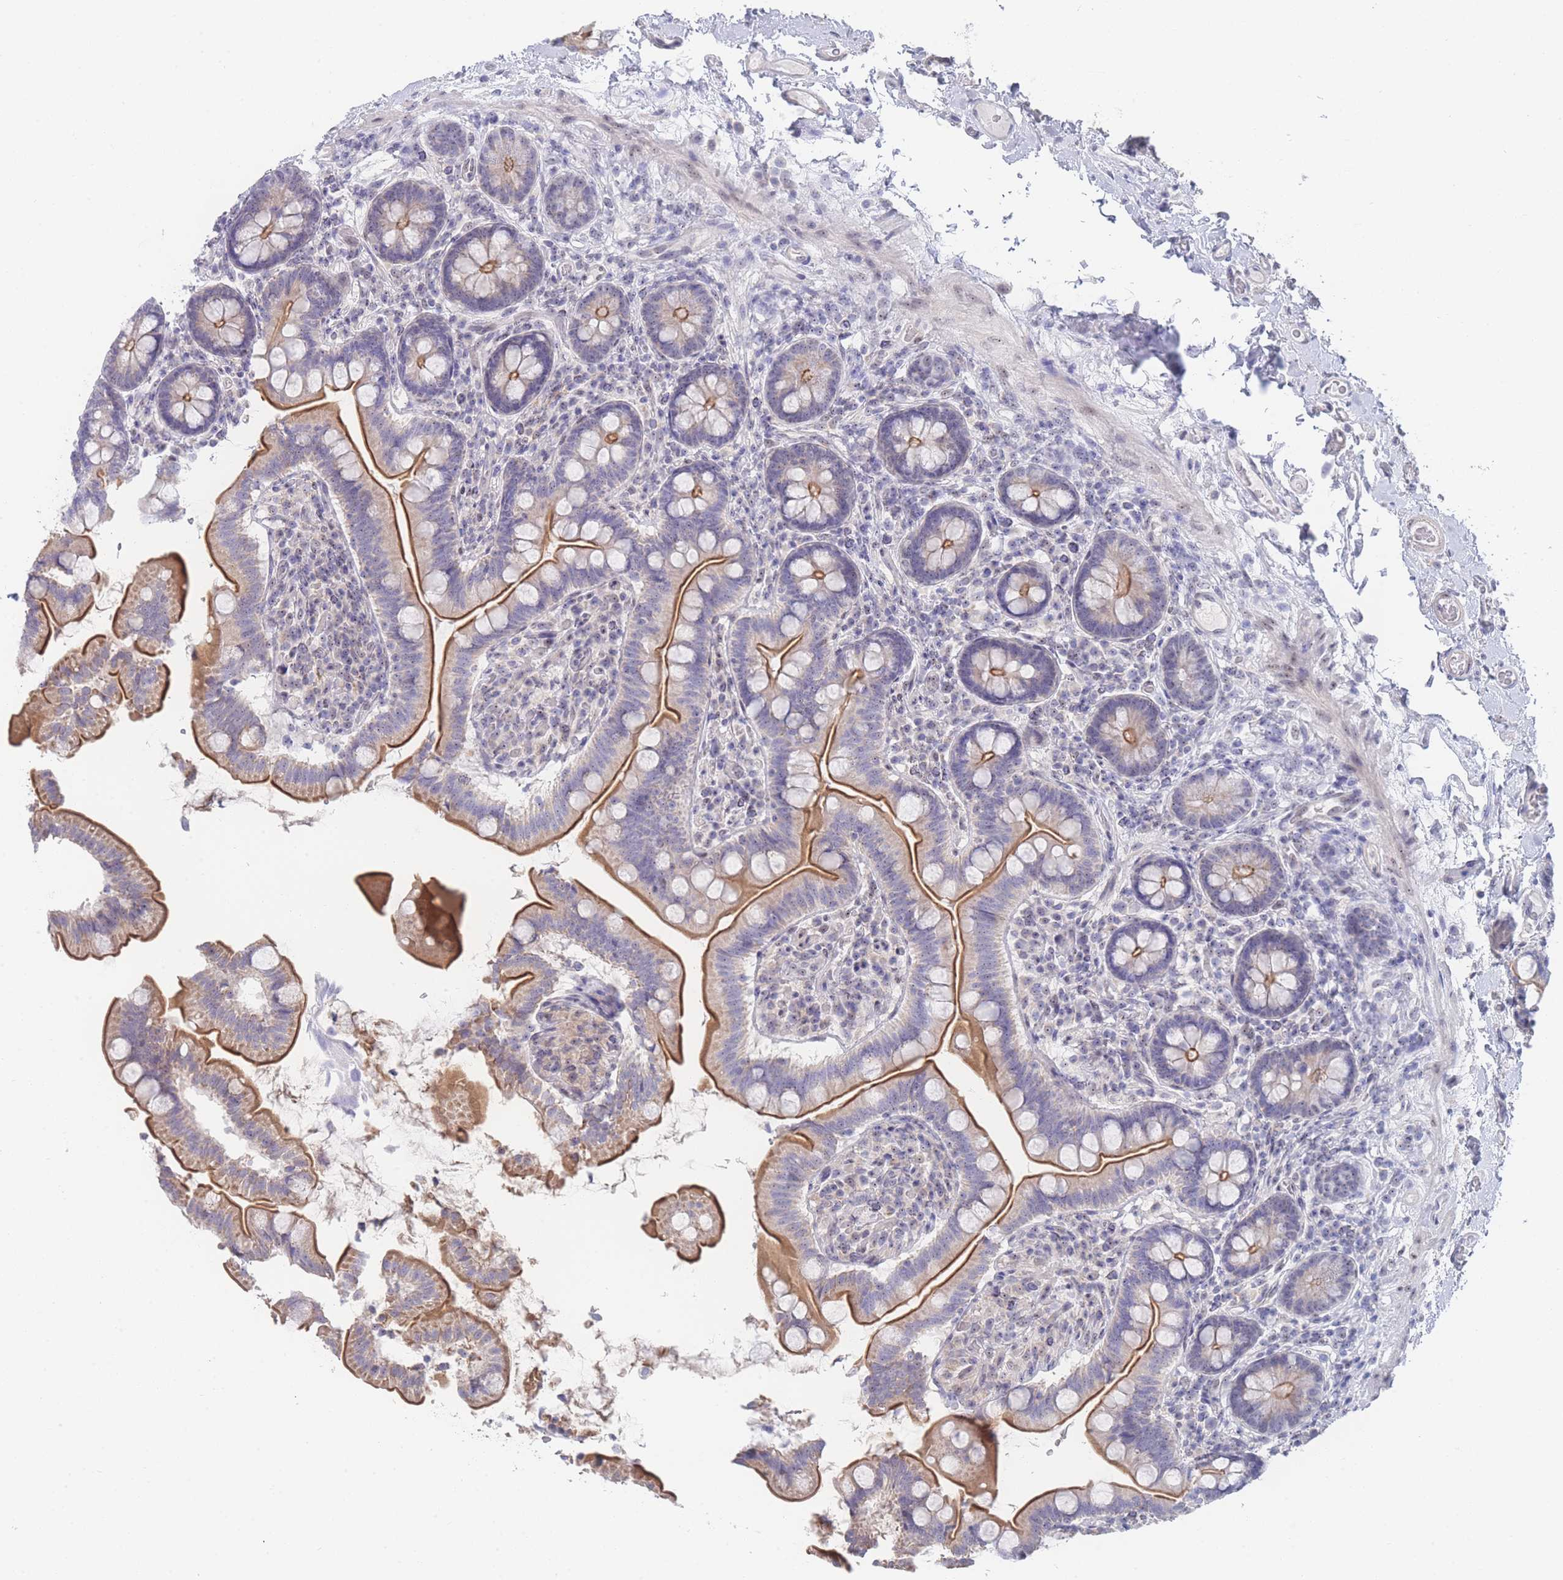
{"staining": {"intensity": "moderate", "quantity": "25%-75%", "location": "cytoplasmic/membranous"}, "tissue": "small intestine", "cell_type": "Glandular cells", "image_type": "normal", "snomed": [{"axis": "morphology", "description": "Normal tissue, NOS"}, {"axis": "topography", "description": "Small intestine"}], "caption": "Immunohistochemical staining of unremarkable small intestine exhibits medium levels of moderate cytoplasmic/membranous positivity in about 25%-75% of glandular cells.", "gene": "ZNF142", "patient": {"sex": "female", "age": 64}}